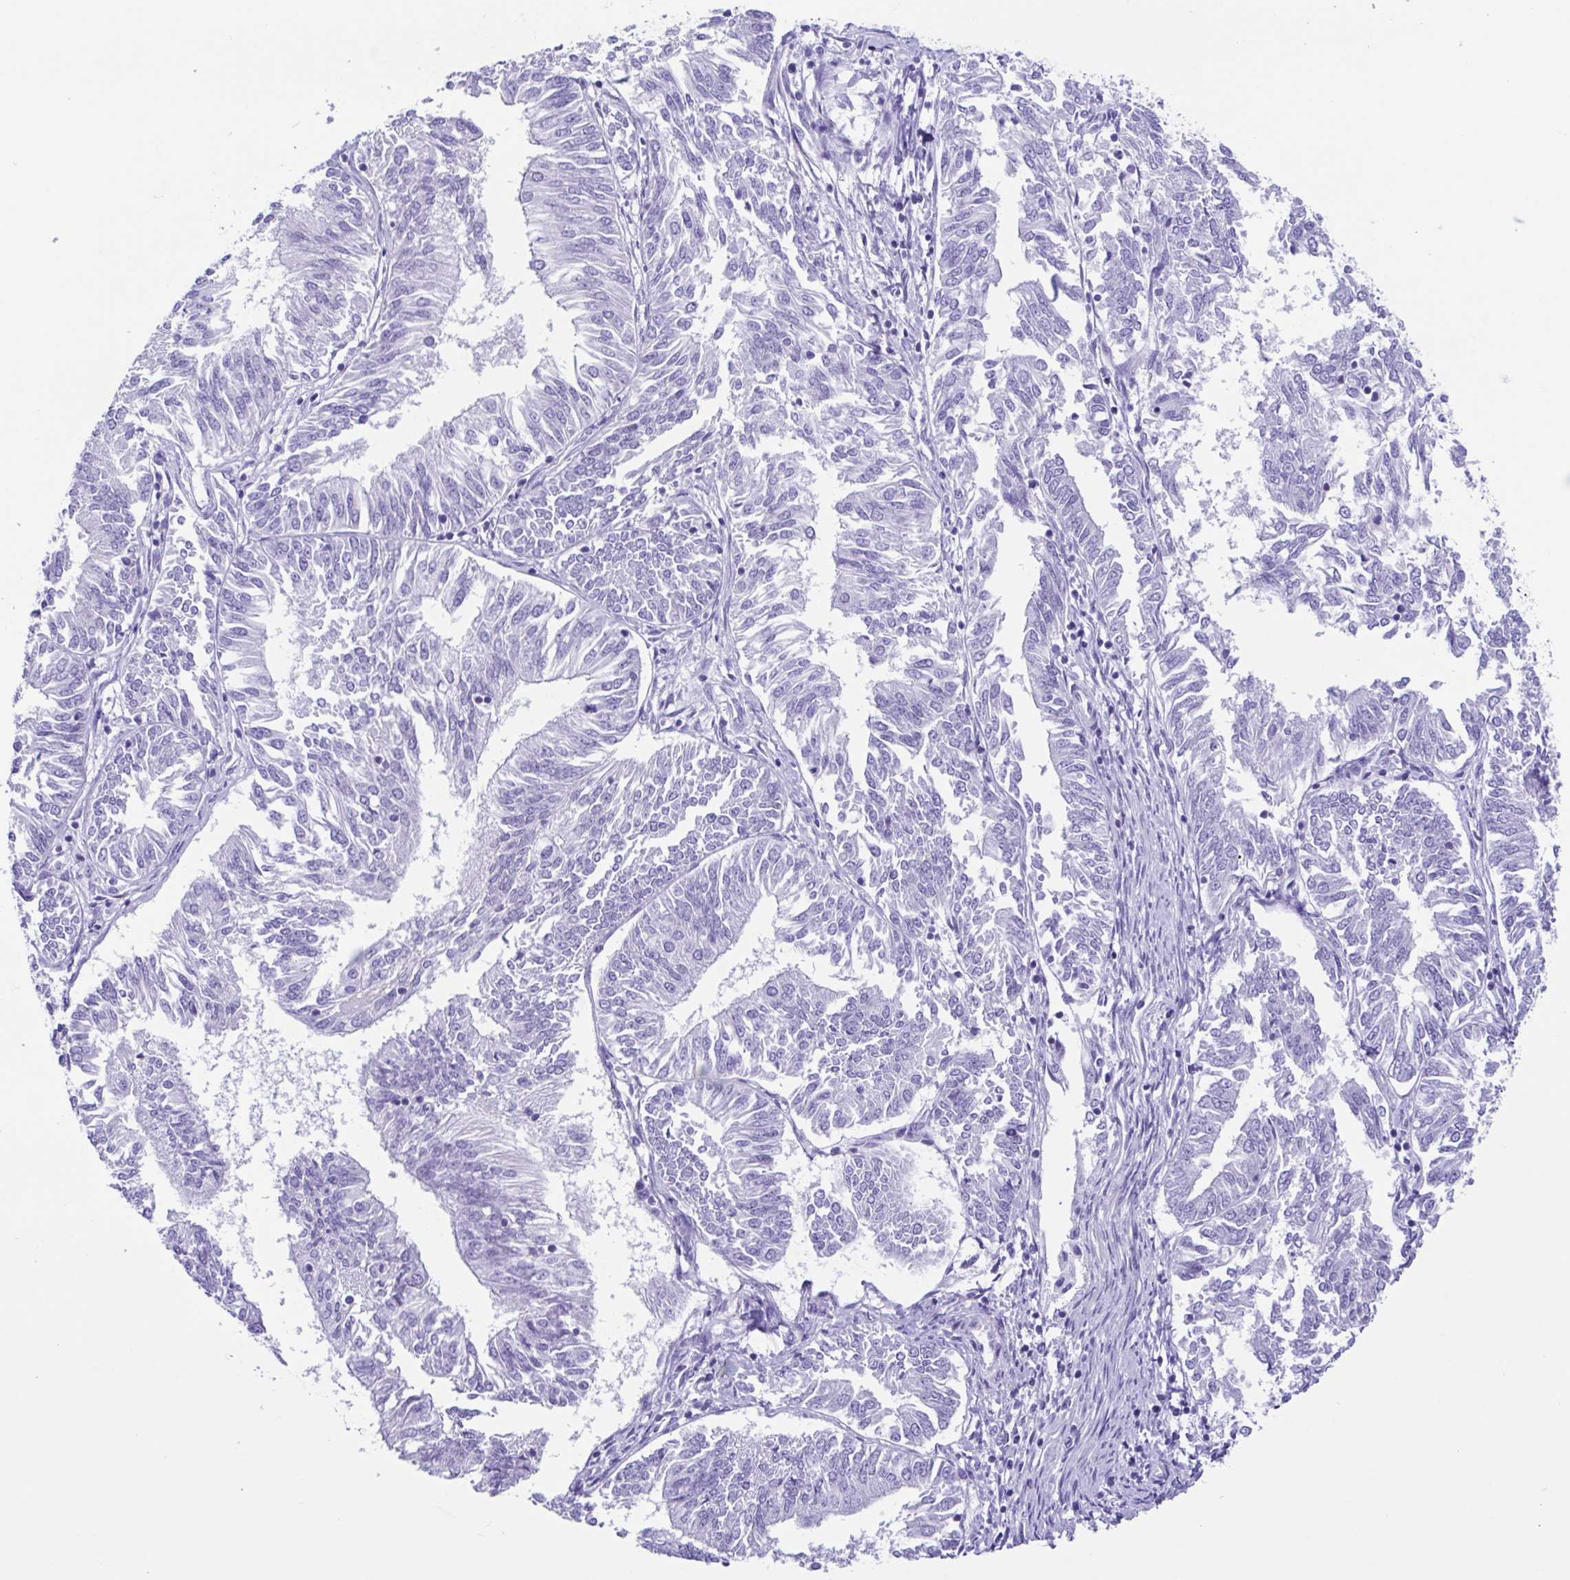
{"staining": {"intensity": "negative", "quantity": "none", "location": "none"}, "tissue": "endometrial cancer", "cell_type": "Tumor cells", "image_type": "cancer", "snomed": [{"axis": "morphology", "description": "Adenocarcinoma, NOS"}, {"axis": "topography", "description": "Endometrium"}], "caption": "A high-resolution micrograph shows immunohistochemistry staining of endometrial cancer, which displays no significant expression in tumor cells.", "gene": "ACTRT3", "patient": {"sex": "female", "age": 58}}